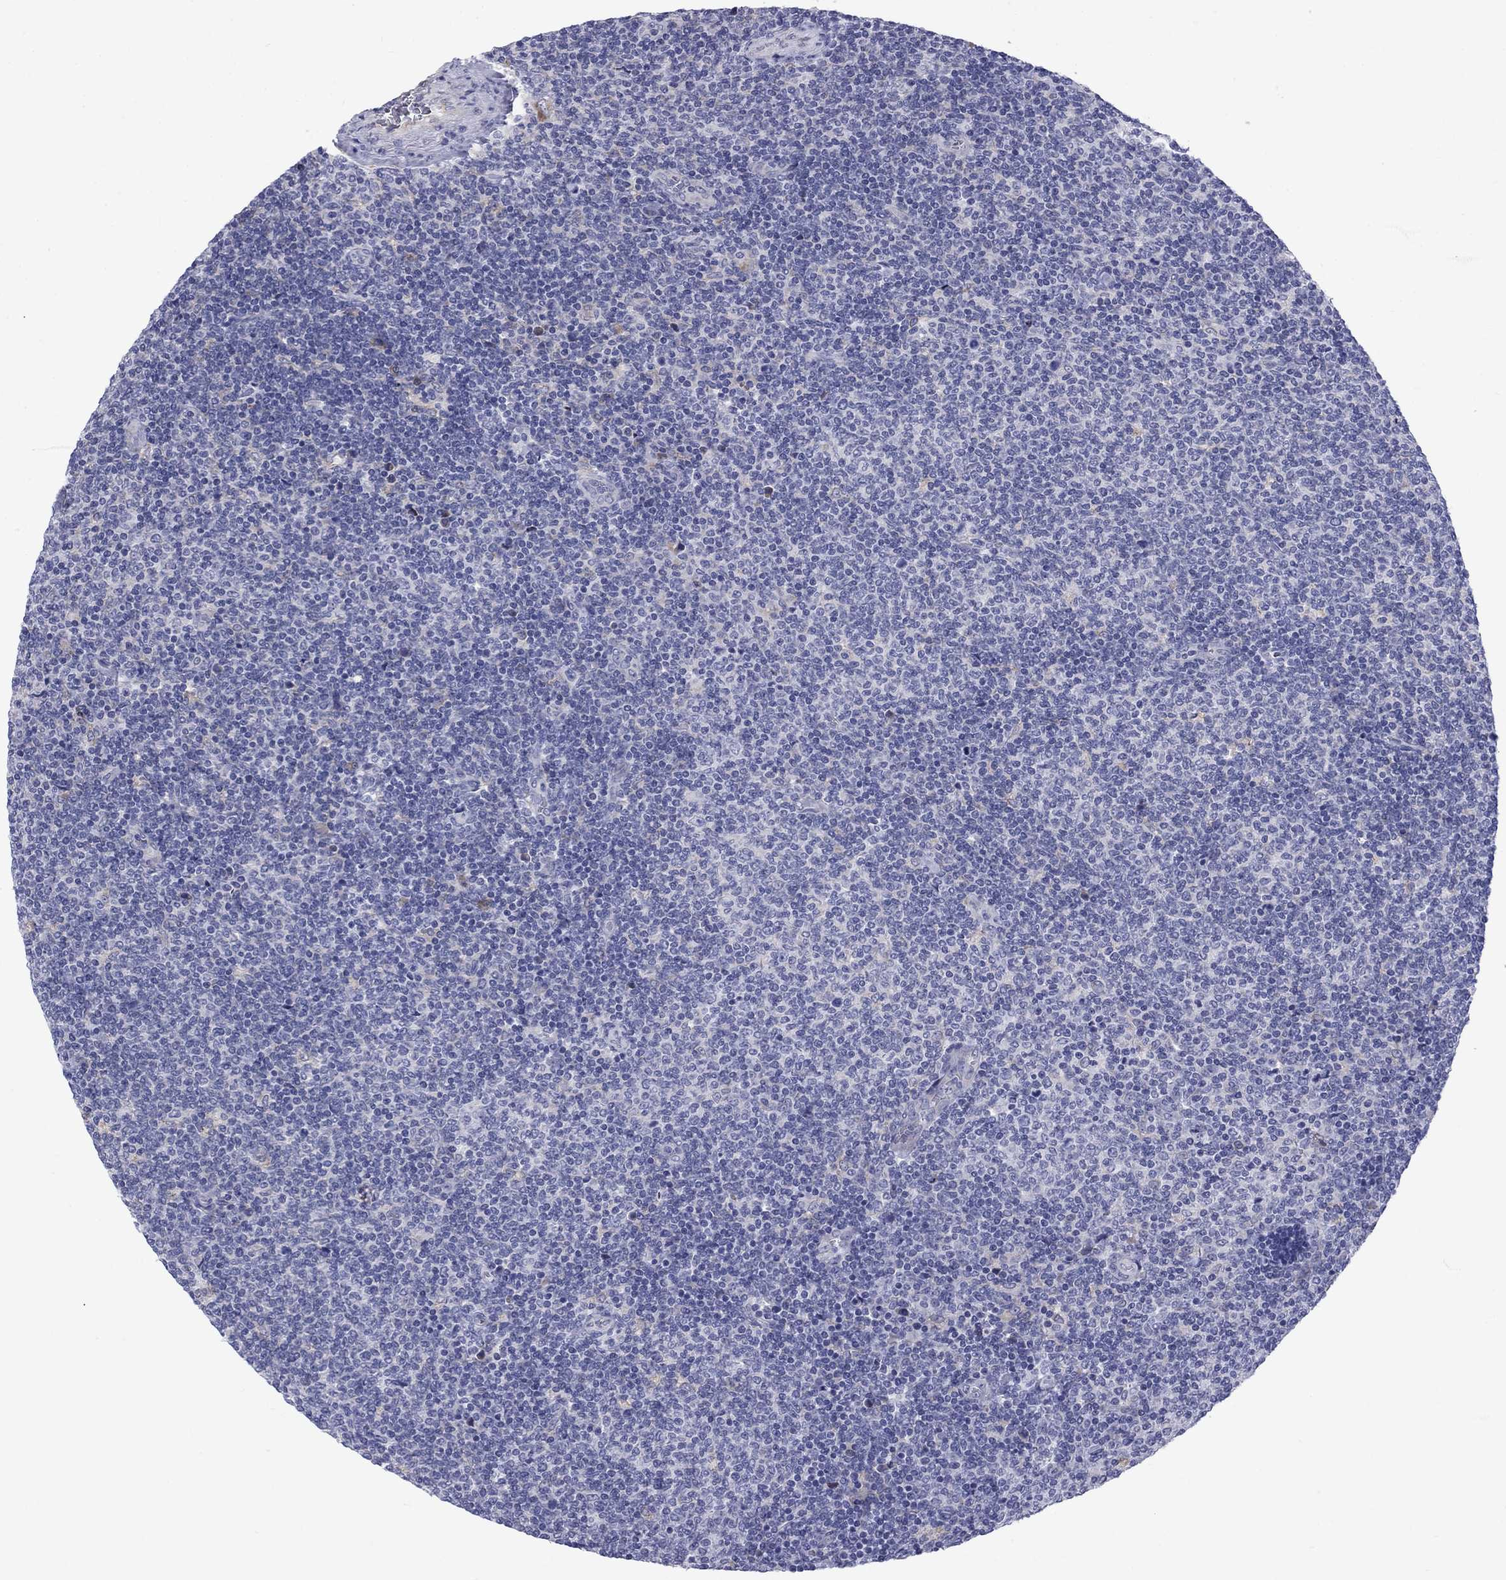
{"staining": {"intensity": "negative", "quantity": "none", "location": "none"}, "tissue": "lymphoma", "cell_type": "Tumor cells", "image_type": "cancer", "snomed": [{"axis": "morphology", "description": "Malignant lymphoma, non-Hodgkin's type, Low grade"}, {"axis": "topography", "description": "Lymph node"}], "caption": "The micrograph shows no staining of tumor cells in low-grade malignant lymphoma, non-Hodgkin's type.", "gene": "TMPRSS11A", "patient": {"sex": "male", "age": 52}}